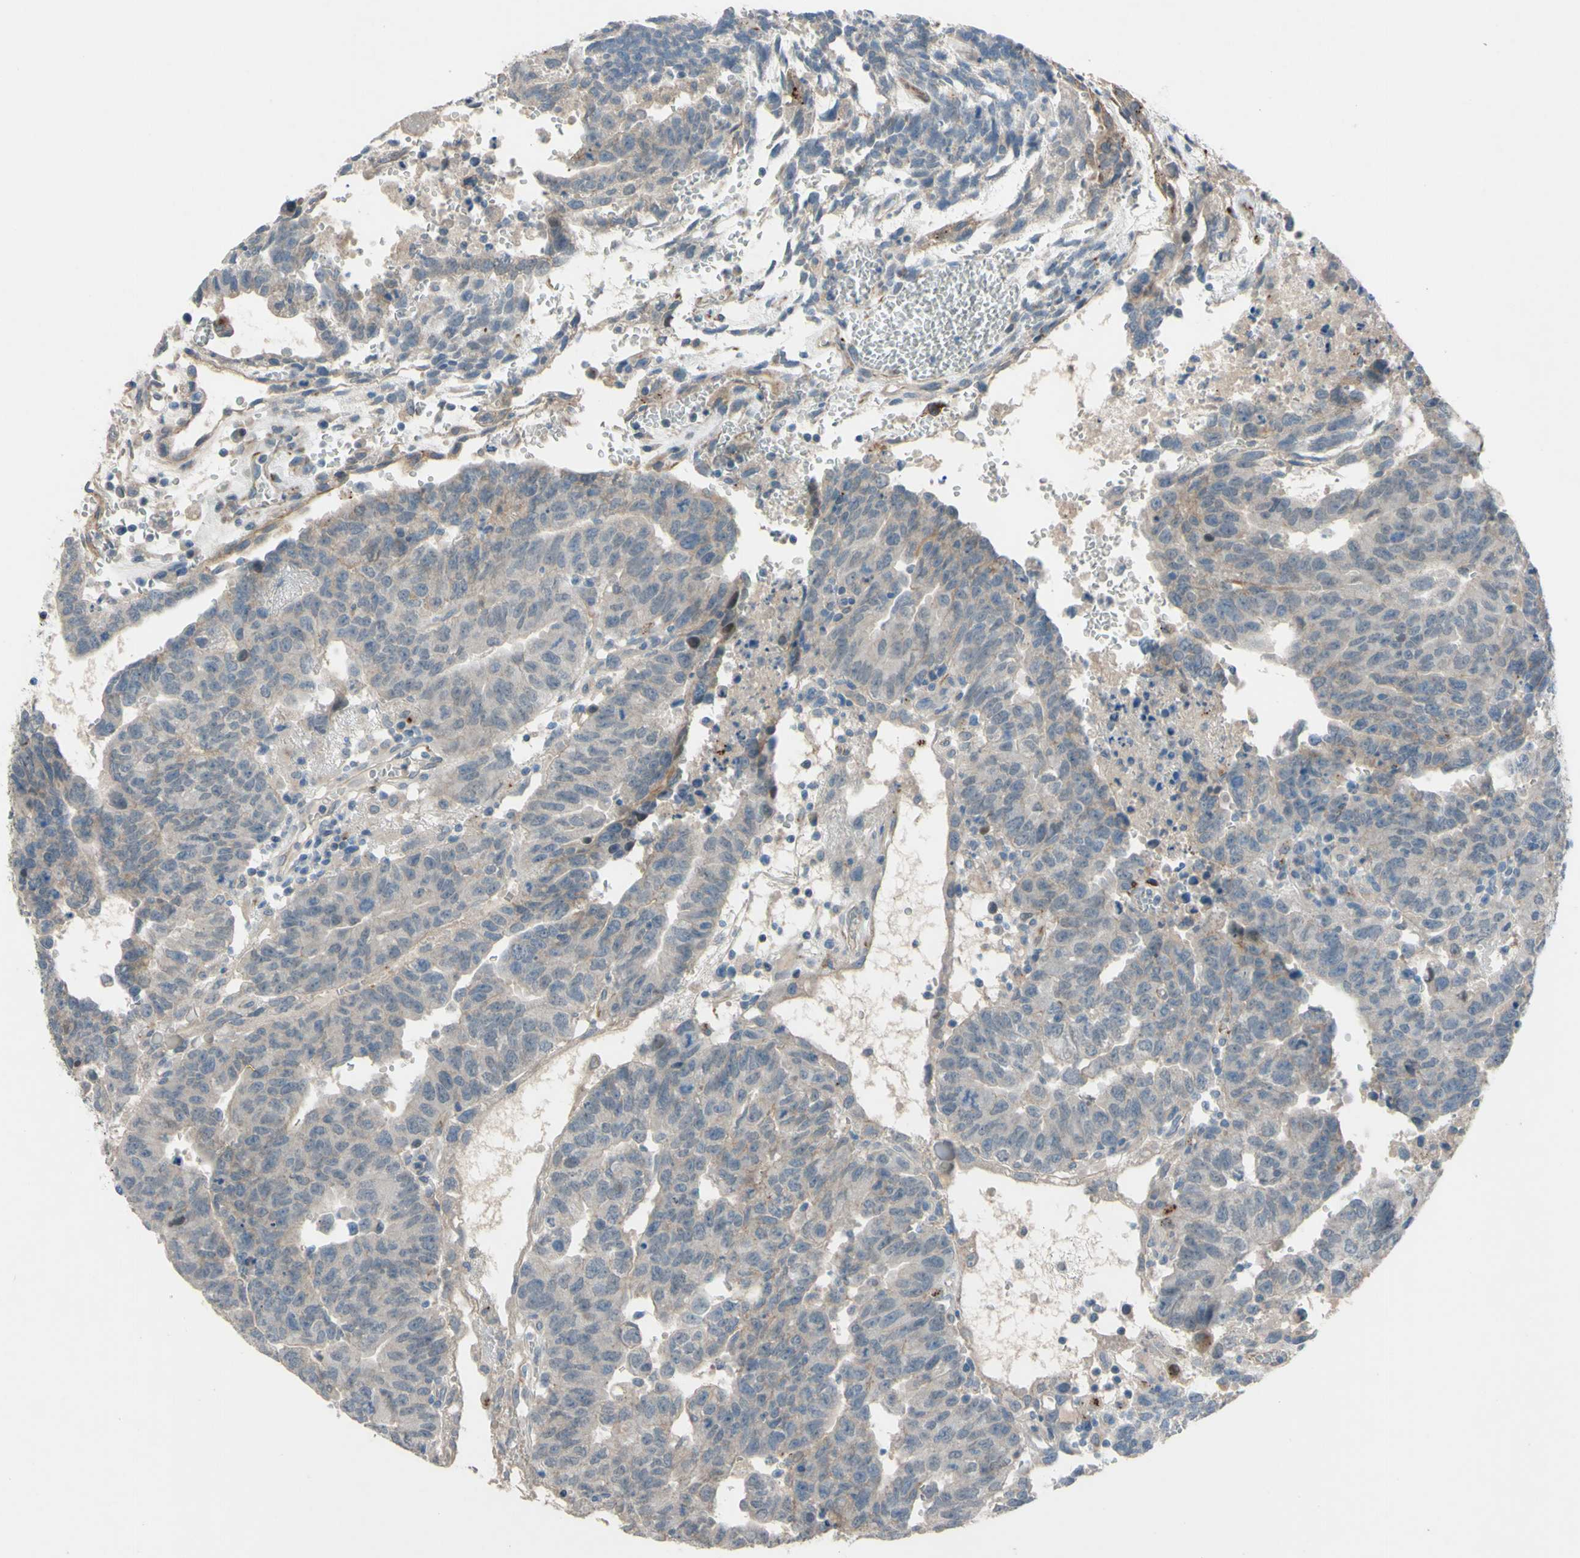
{"staining": {"intensity": "weak", "quantity": "<25%", "location": "cytoplasmic/membranous"}, "tissue": "testis cancer", "cell_type": "Tumor cells", "image_type": "cancer", "snomed": [{"axis": "morphology", "description": "Seminoma, NOS"}, {"axis": "morphology", "description": "Carcinoma, Embryonal, NOS"}, {"axis": "topography", "description": "Testis"}], "caption": "High magnification brightfield microscopy of embryonal carcinoma (testis) stained with DAB (3,3'-diaminobenzidine) (brown) and counterstained with hematoxylin (blue): tumor cells show no significant expression.", "gene": "CDCP1", "patient": {"sex": "male", "age": 52}}